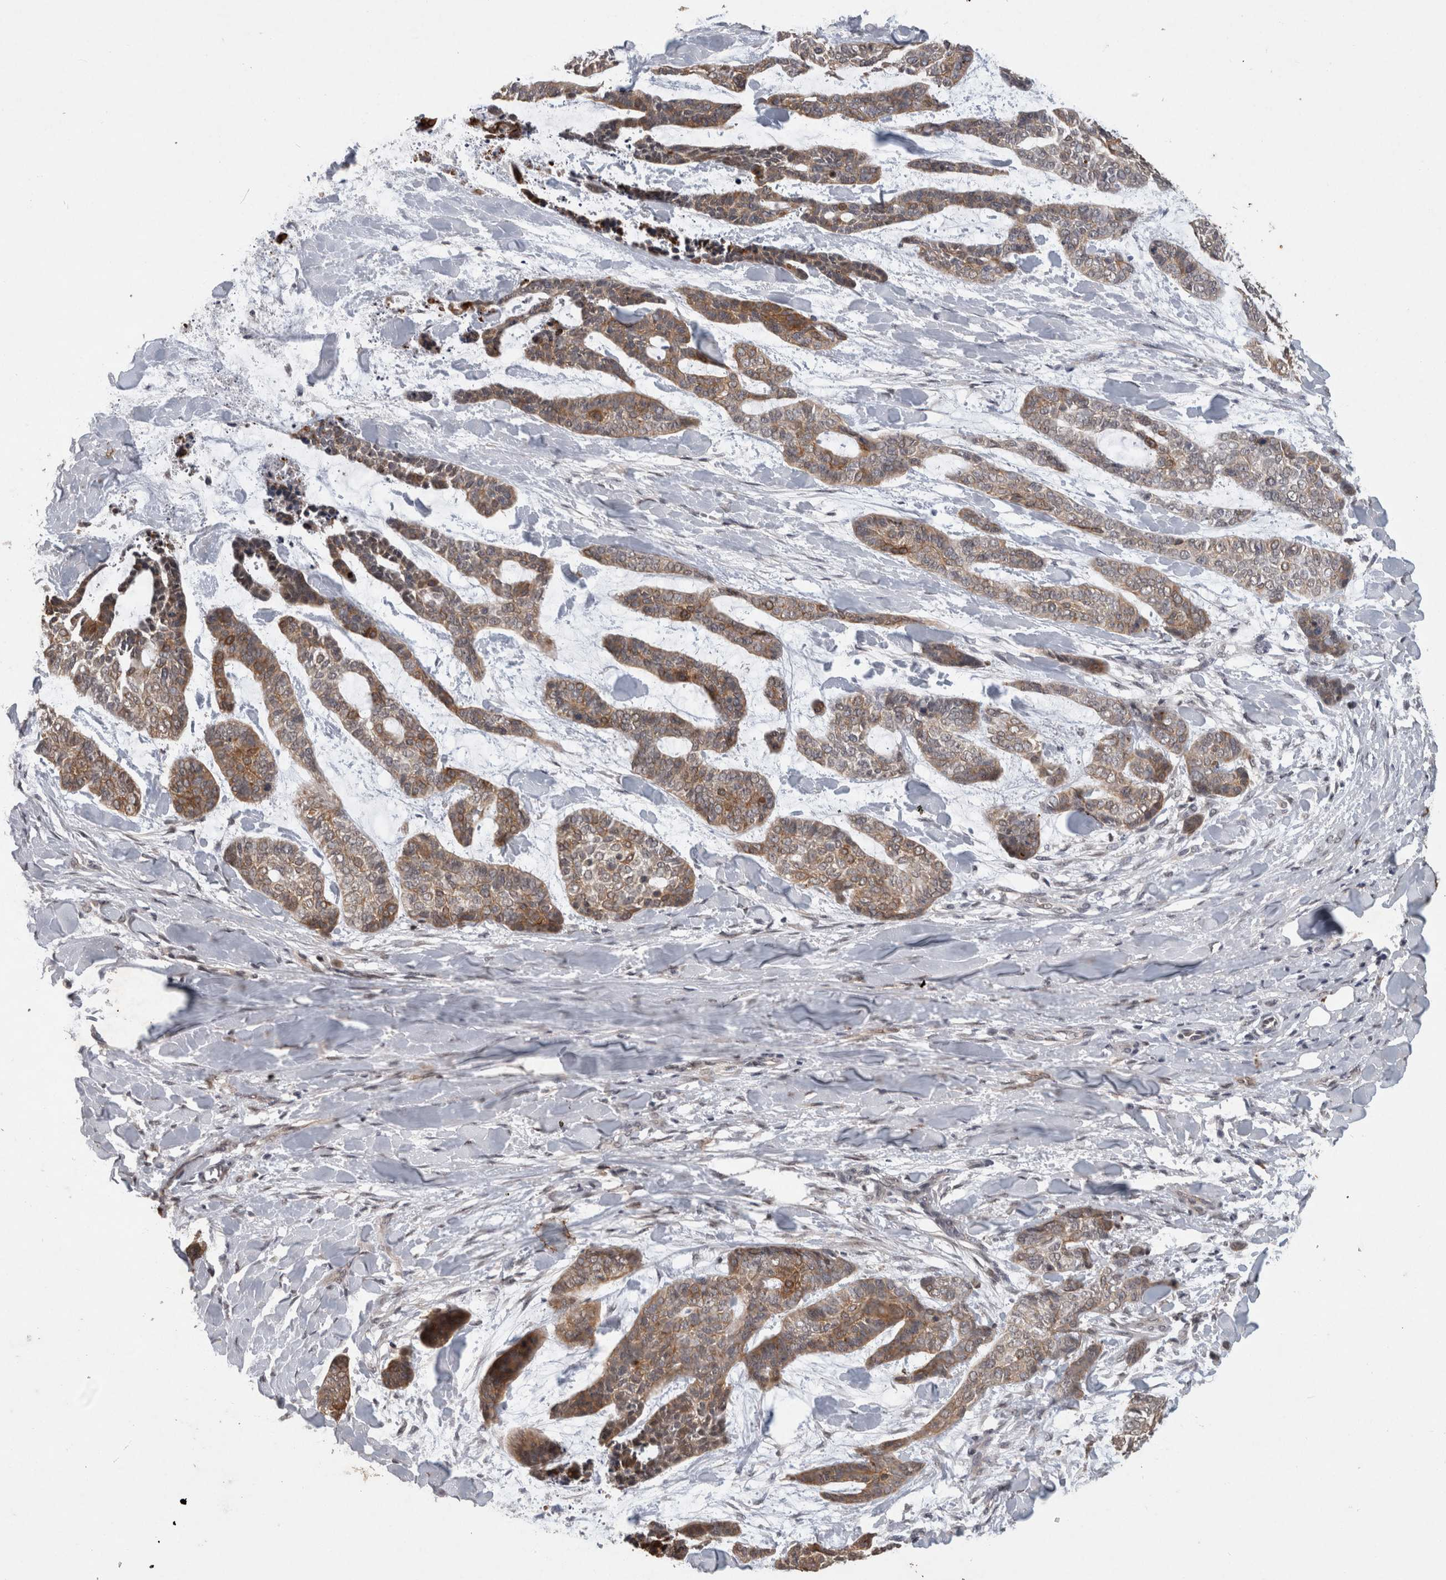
{"staining": {"intensity": "moderate", "quantity": ">75%", "location": "cytoplasmic/membranous"}, "tissue": "skin cancer", "cell_type": "Tumor cells", "image_type": "cancer", "snomed": [{"axis": "morphology", "description": "Basal cell carcinoma"}, {"axis": "topography", "description": "Skin"}], "caption": "A micrograph showing moderate cytoplasmic/membranous expression in approximately >75% of tumor cells in skin cancer, as visualized by brown immunohistochemical staining.", "gene": "RHPN1", "patient": {"sex": "female", "age": 64}}